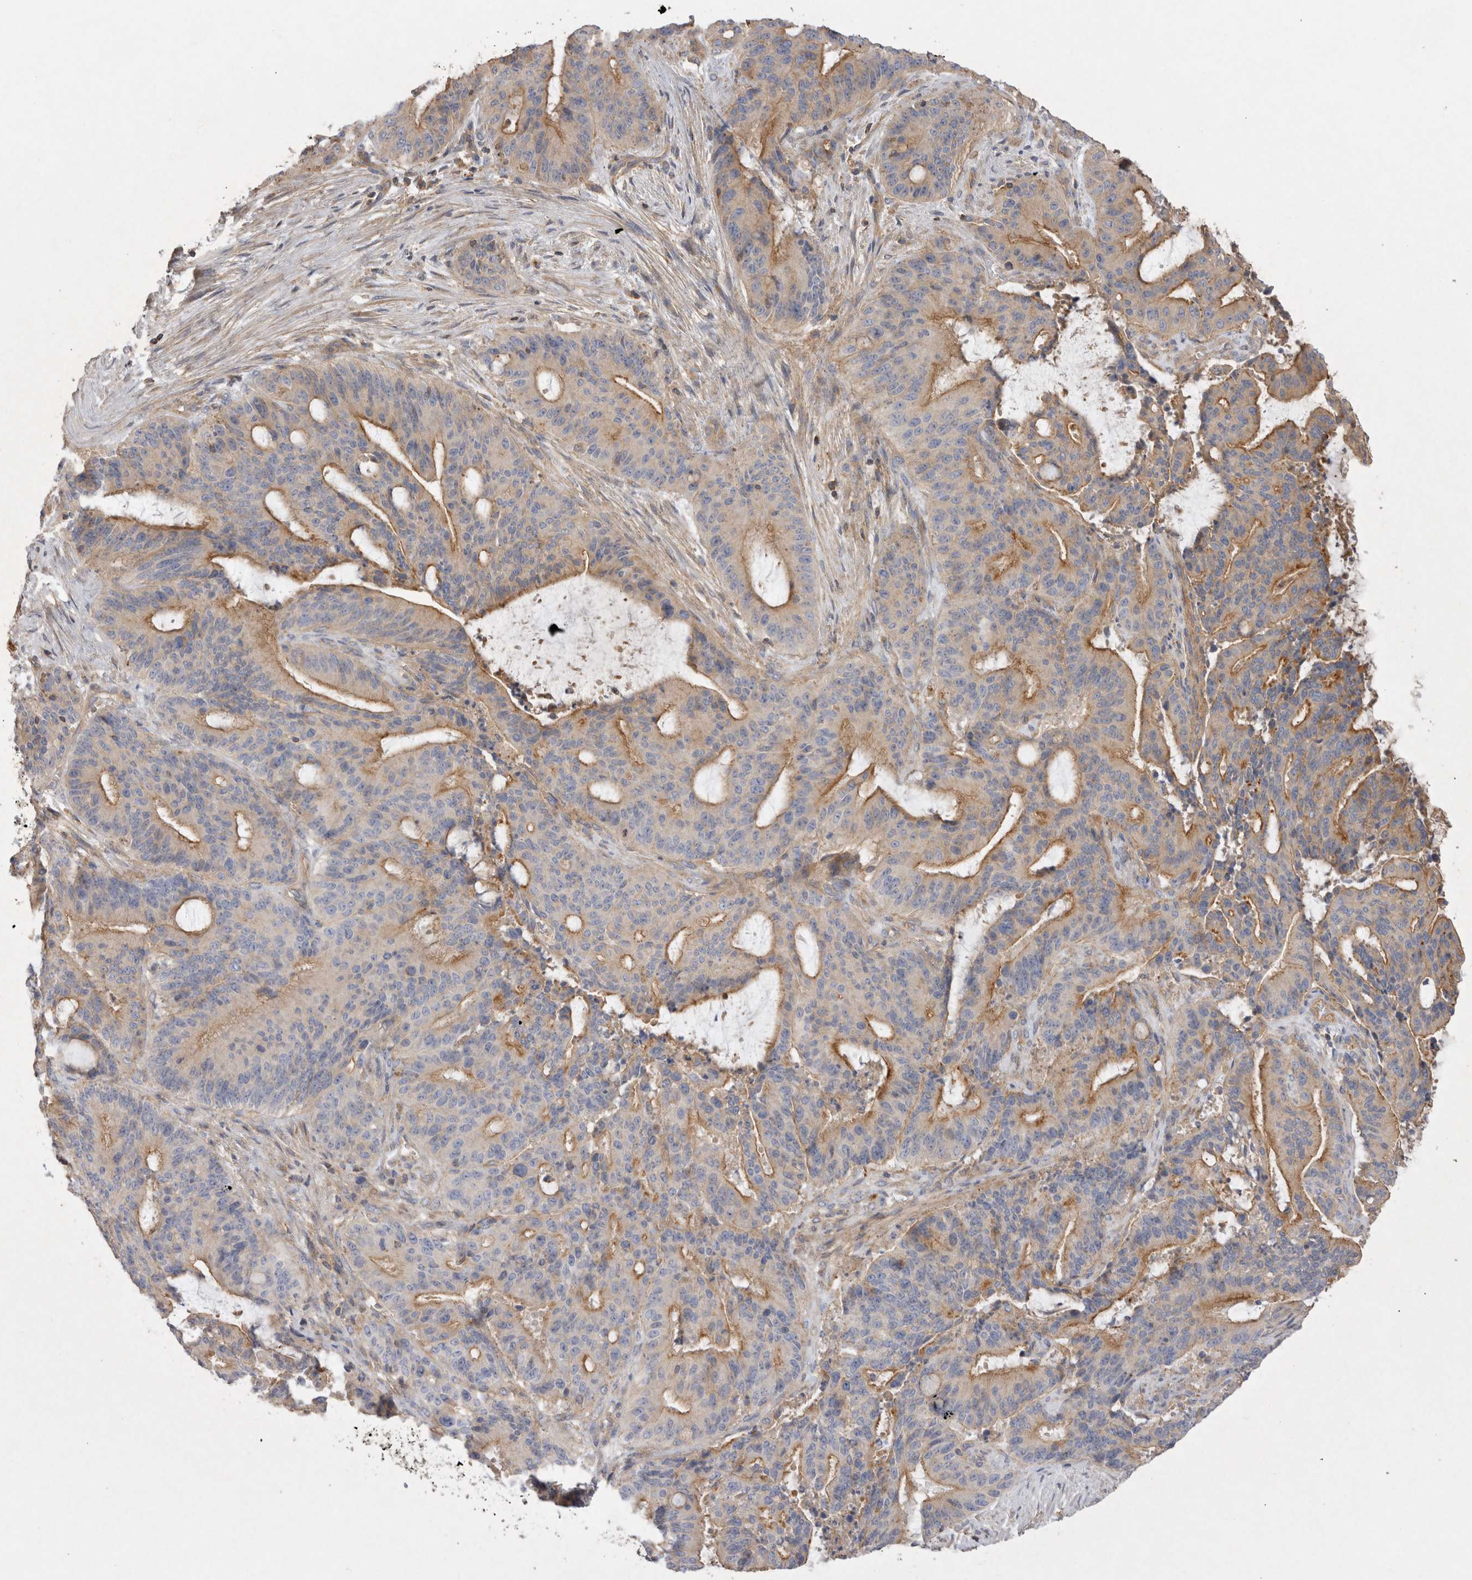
{"staining": {"intensity": "moderate", "quantity": "25%-75%", "location": "cytoplasmic/membranous"}, "tissue": "liver cancer", "cell_type": "Tumor cells", "image_type": "cancer", "snomed": [{"axis": "morphology", "description": "Normal tissue, NOS"}, {"axis": "morphology", "description": "Cholangiocarcinoma"}, {"axis": "topography", "description": "Liver"}, {"axis": "topography", "description": "Peripheral nerve tissue"}], "caption": "IHC of liver cancer reveals medium levels of moderate cytoplasmic/membranous staining in about 25%-75% of tumor cells.", "gene": "CHMP6", "patient": {"sex": "female", "age": 73}}